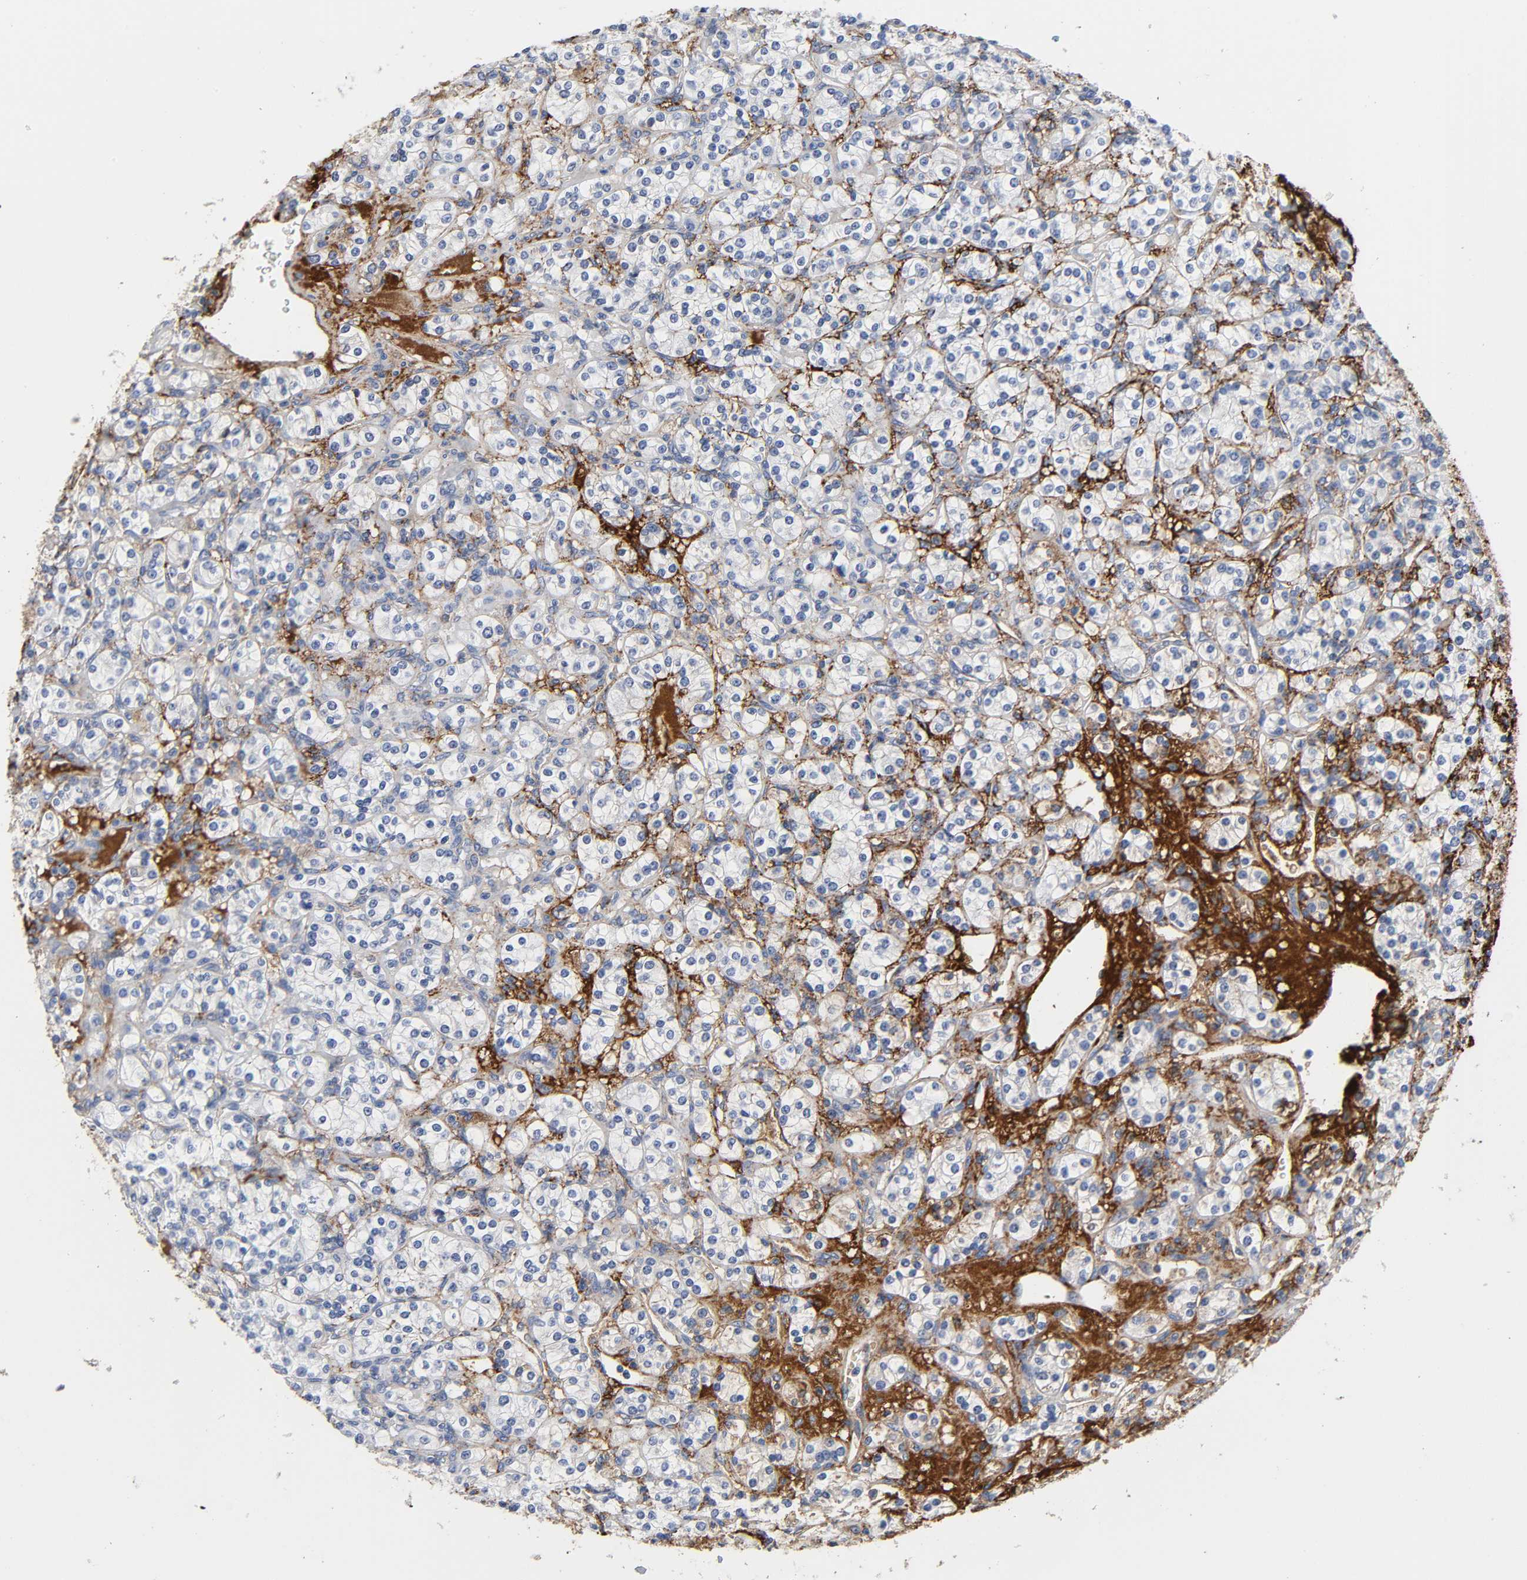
{"staining": {"intensity": "negative", "quantity": "none", "location": "none"}, "tissue": "renal cancer", "cell_type": "Tumor cells", "image_type": "cancer", "snomed": [{"axis": "morphology", "description": "Adenocarcinoma, NOS"}, {"axis": "topography", "description": "Kidney"}], "caption": "Protein analysis of renal adenocarcinoma displays no significant positivity in tumor cells.", "gene": "FBLN1", "patient": {"sex": "male", "age": 77}}